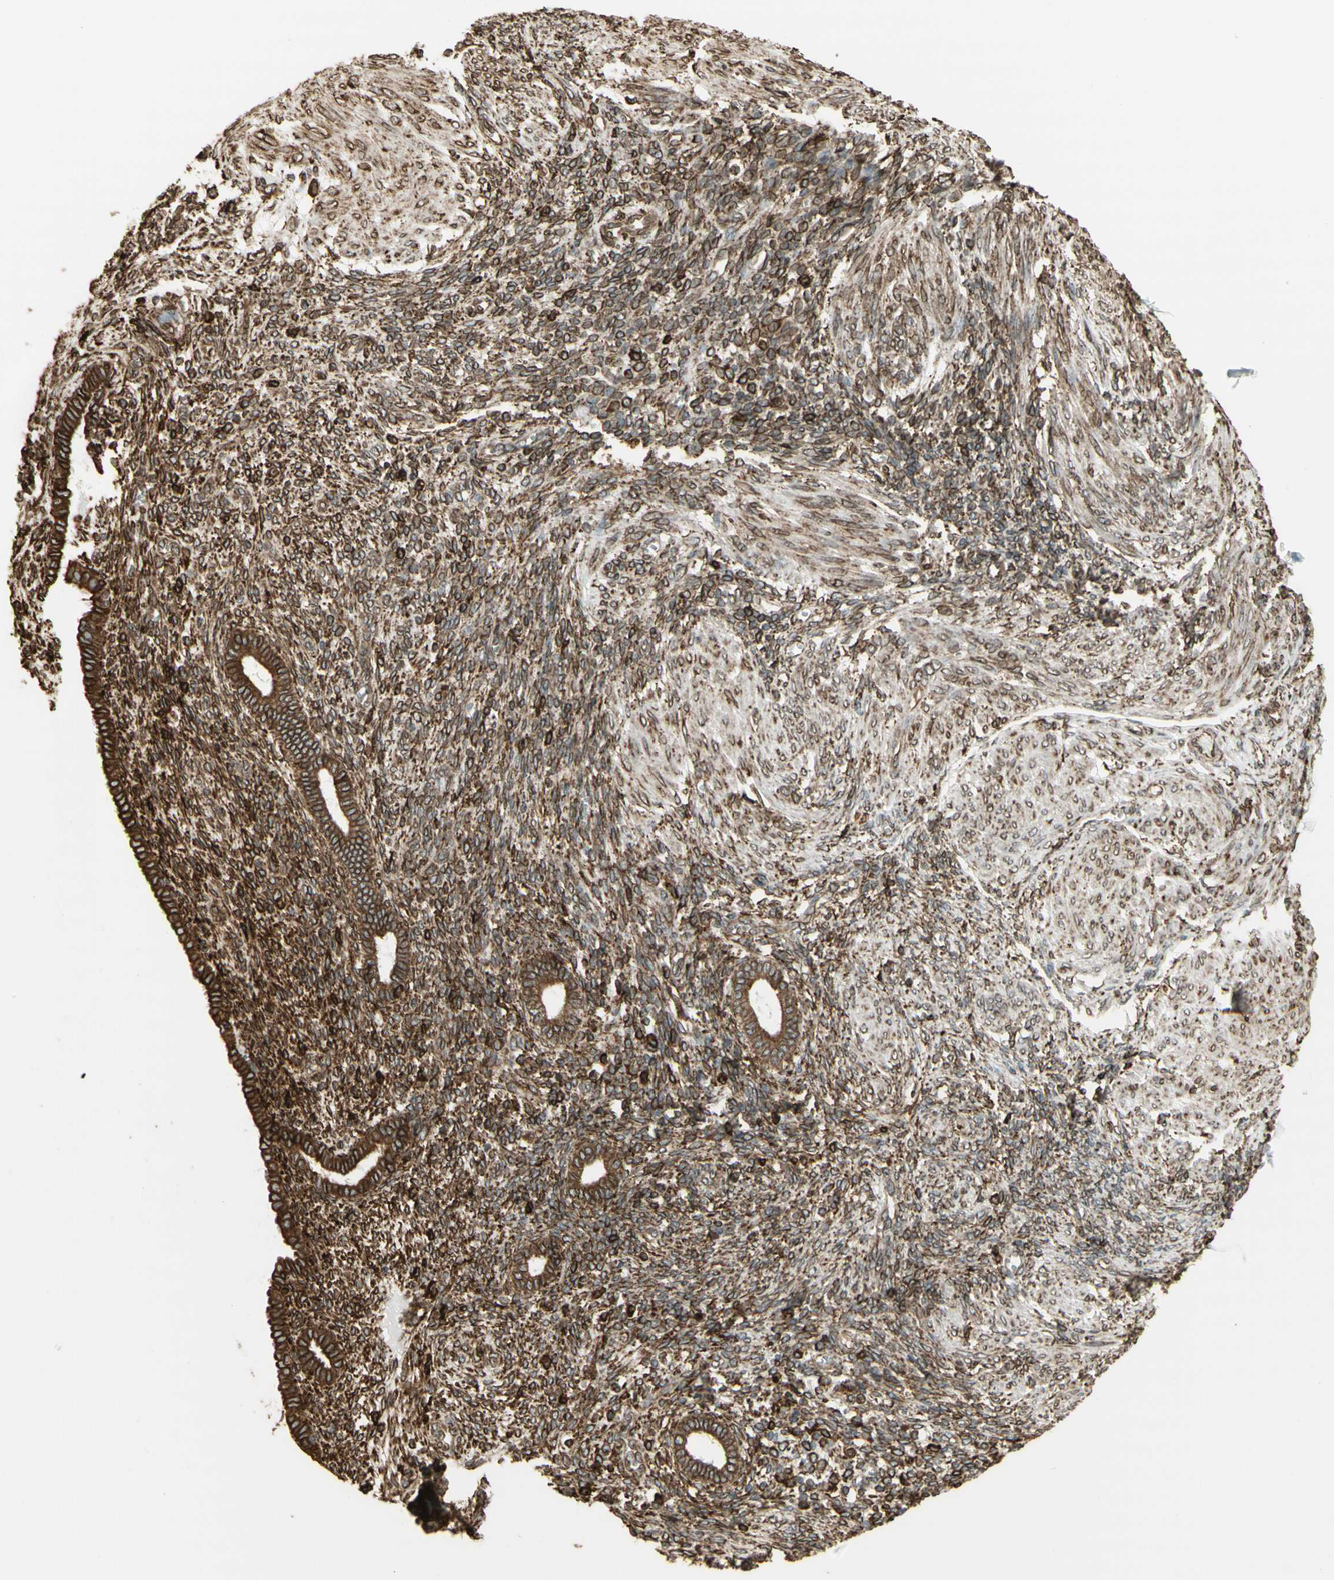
{"staining": {"intensity": "moderate", "quantity": ">75%", "location": "cytoplasmic/membranous"}, "tissue": "endometrium", "cell_type": "Cells in endometrial stroma", "image_type": "normal", "snomed": [{"axis": "morphology", "description": "Normal tissue, NOS"}, {"axis": "topography", "description": "Endometrium"}], "caption": "This micrograph shows benign endometrium stained with immunohistochemistry (IHC) to label a protein in brown. The cytoplasmic/membranous of cells in endometrial stroma show moderate positivity for the protein. Nuclei are counter-stained blue.", "gene": "CANX", "patient": {"sex": "female", "age": 72}}